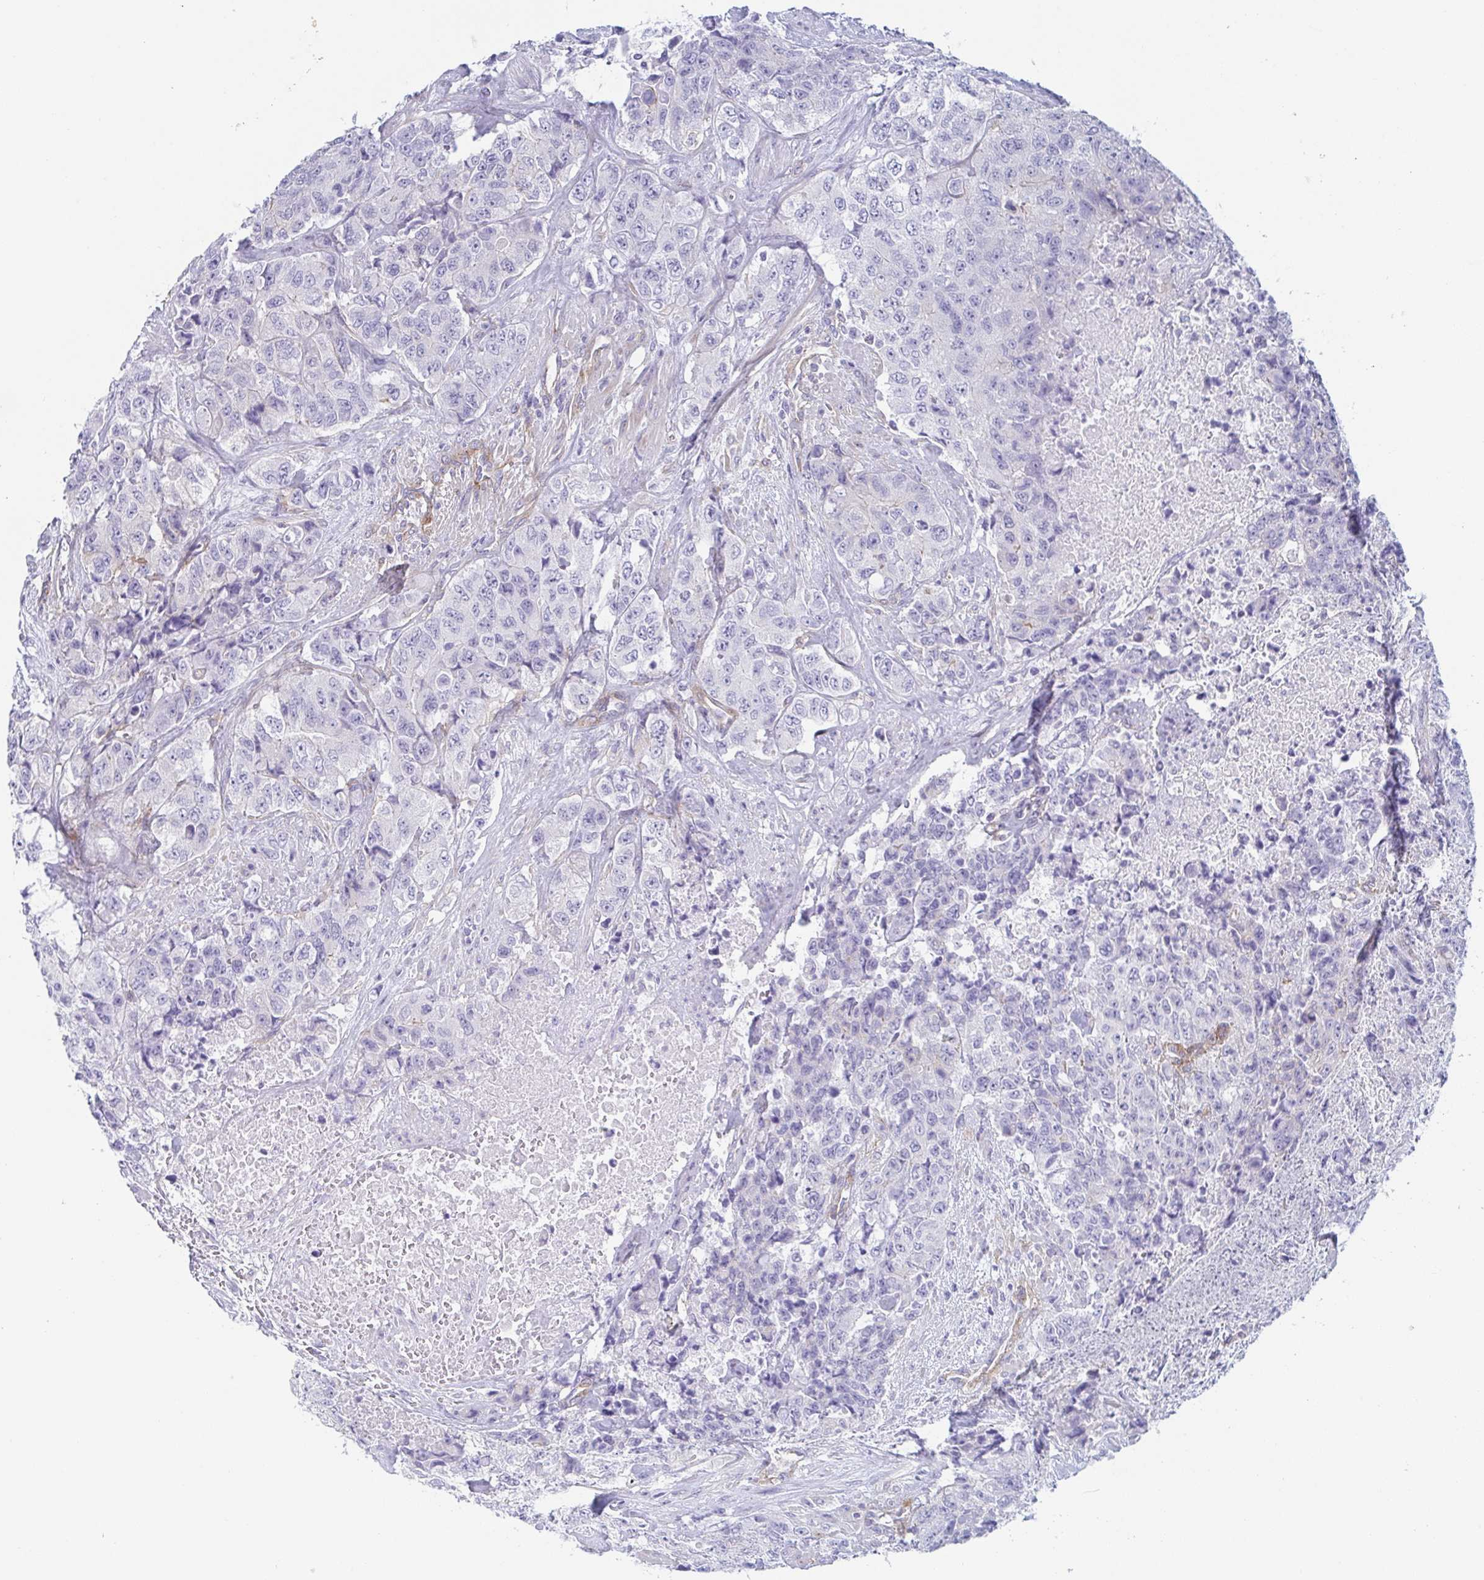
{"staining": {"intensity": "negative", "quantity": "none", "location": "none"}, "tissue": "urothelial cancer", "cell_type": "Tumor cells", "image_type": "cancer", "snomed": [{"axis": "morphology", "description": "Urothelial carcinoma, High grade"}, {"axis": "topography", "description": "Urinary bladder"}], "caption": "High-grade urothelial carcinoma stained for a protein using immunohistochemistry shows no expression tumor cells.", "gene": "DYNC1I1", "patient": {"sex": "female", "age": 78}}